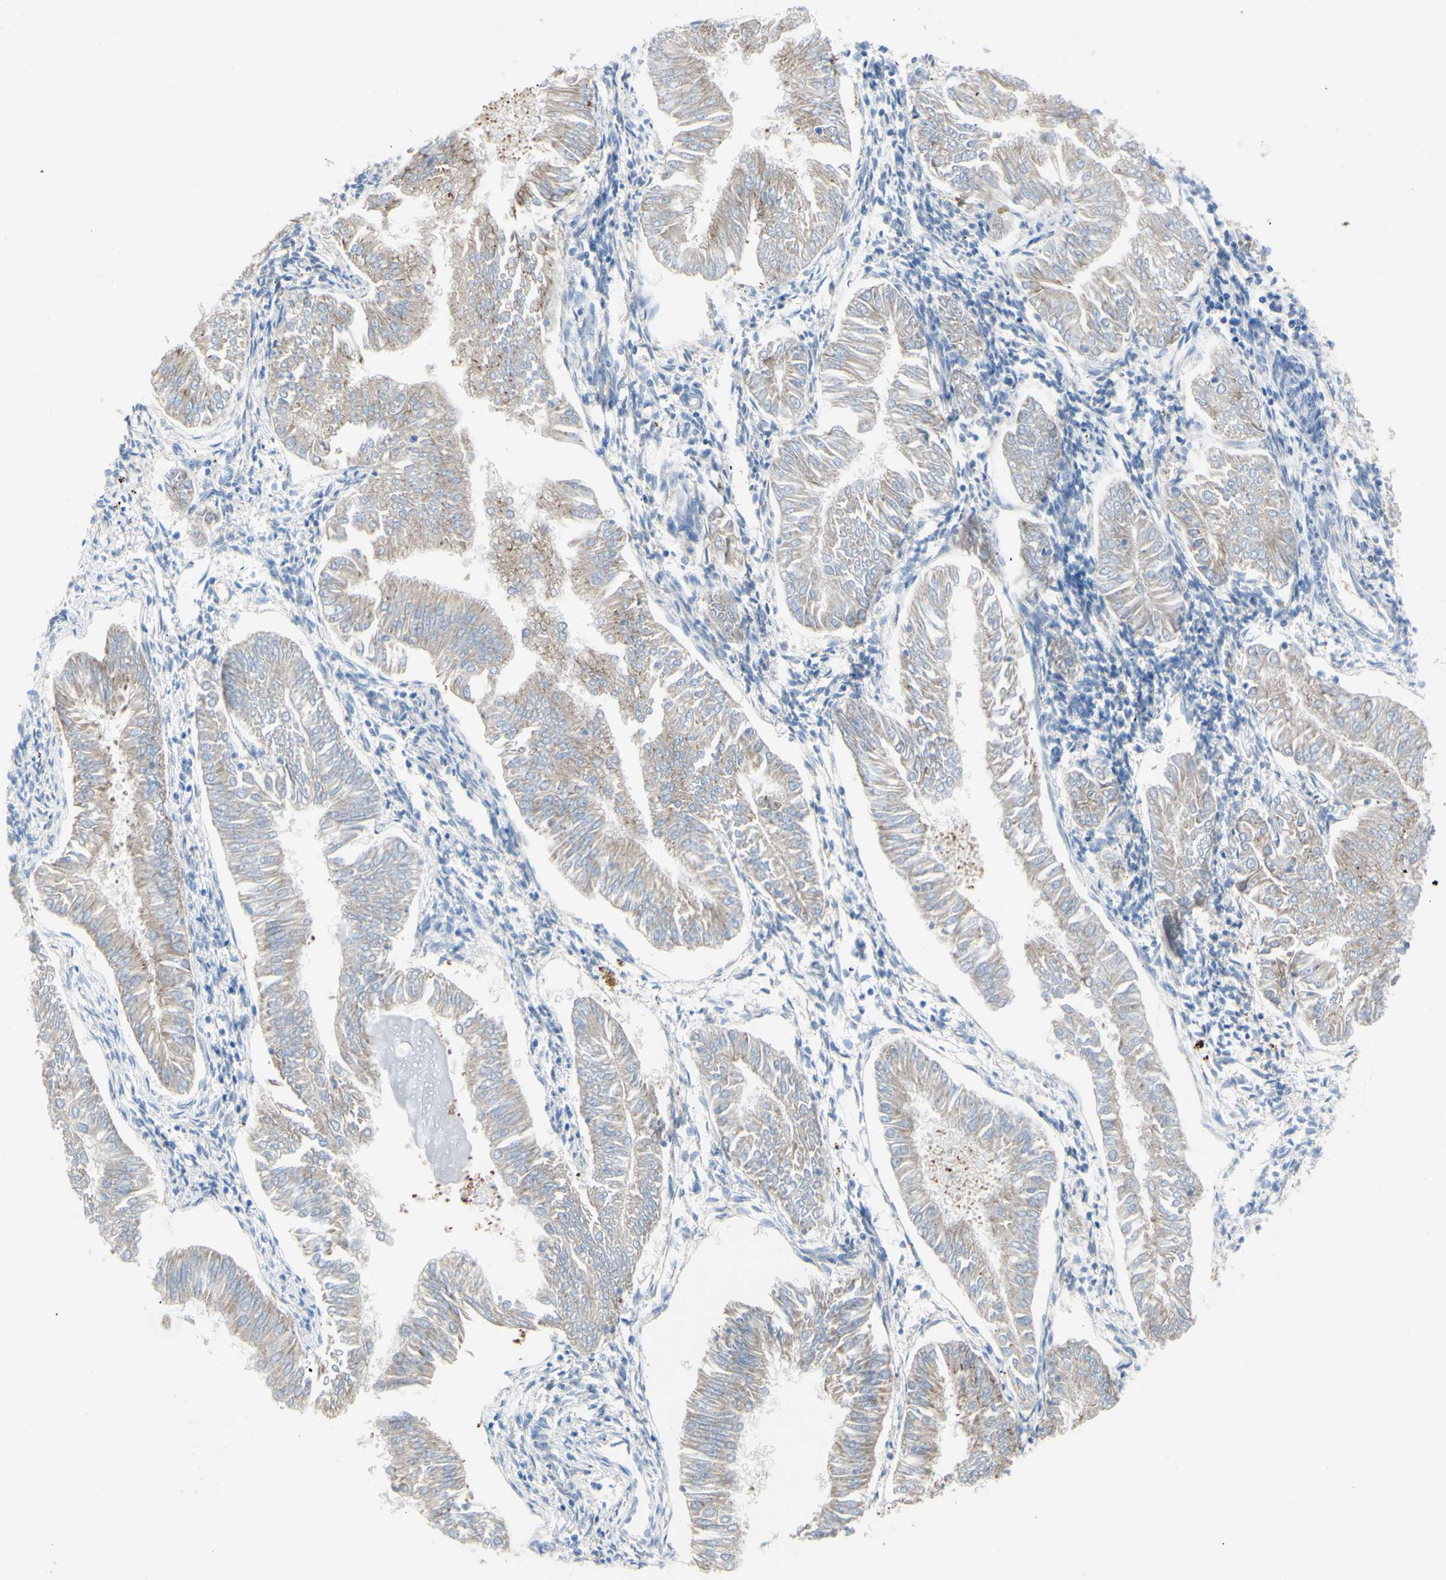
{"staining": {"intensity": "weak", "quantity": "25%-75%", "location": "cytoplasmic/membranous"}, "tissue": "endometrial cancer", "cell_type": "Tumor cells", "image_type": "cancer", "snomed": [{"axis": "morphology", "description": "Adenocarcinoma, NOS"}, {"axis": "topography", "description": "Endometrium"}], "caption": "Protein expression analysis of human endometrial adenocarcinoma reveals weak cytoplasmic/membranous expression in approximately 25%-75% of tumor cells.", "gene": "TMIGD2", "patient": {"sex": "female", "age": 53}}